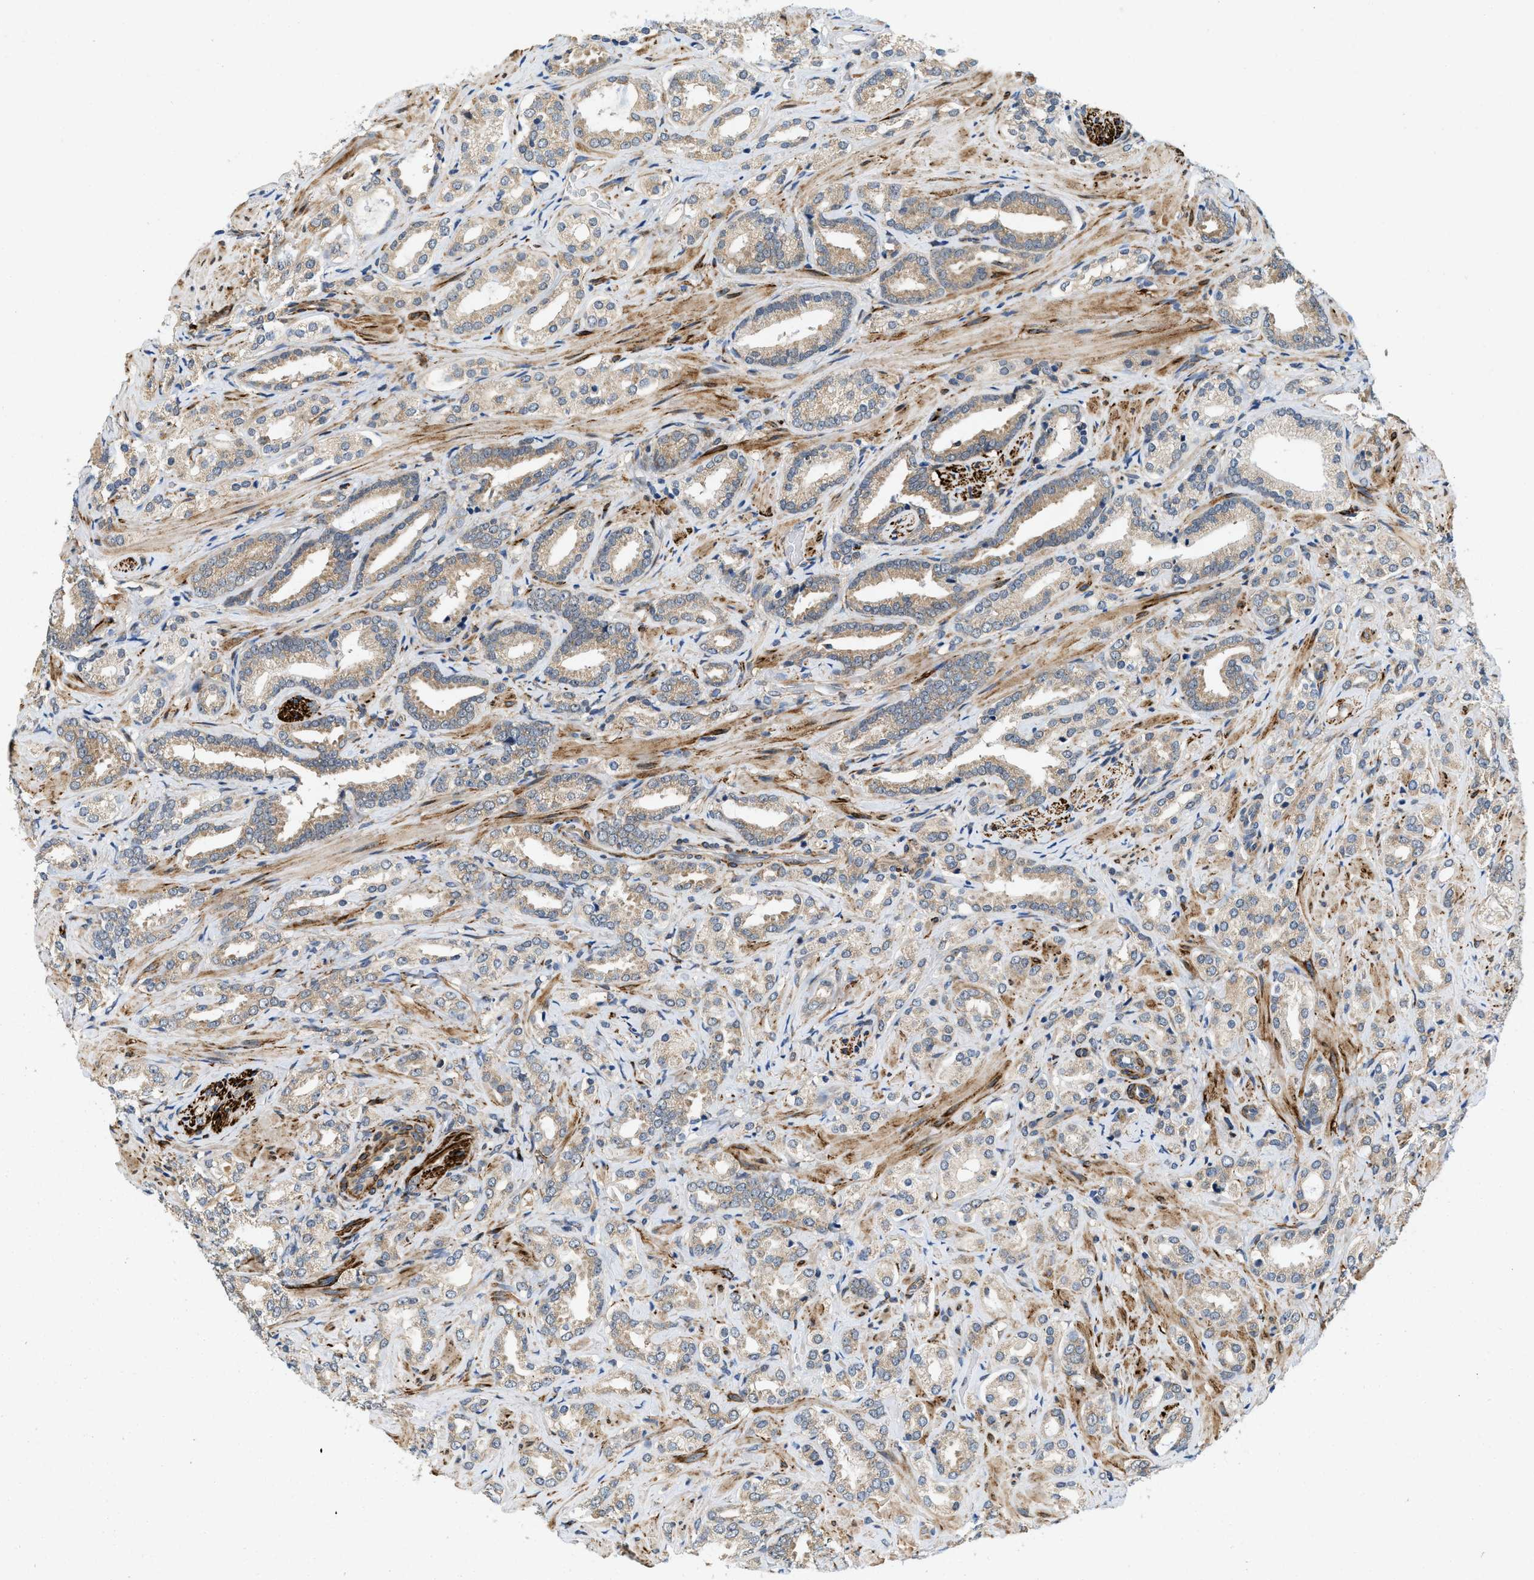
{"staining": {"intensity": "weak", "quantity": ">75%", "location": "cytoplasmic/membranous"}, "tissue": "prostate cancer", "cell_type": "Tumor cells", "image_type": "cancer", "snomed": [{"axis": "morphology", "description": "Adenocarcinoma, High grade"}, {"axis": "topography", "description": "Prostate"}], "caption": "High-grade adenocarcinoma (prostate) tissue shows weak cytoplasmic/membranous positivity in about >75% of tumor cells", "gene": "ZNF599", "patient": {"sex": "male", "age": 64}}